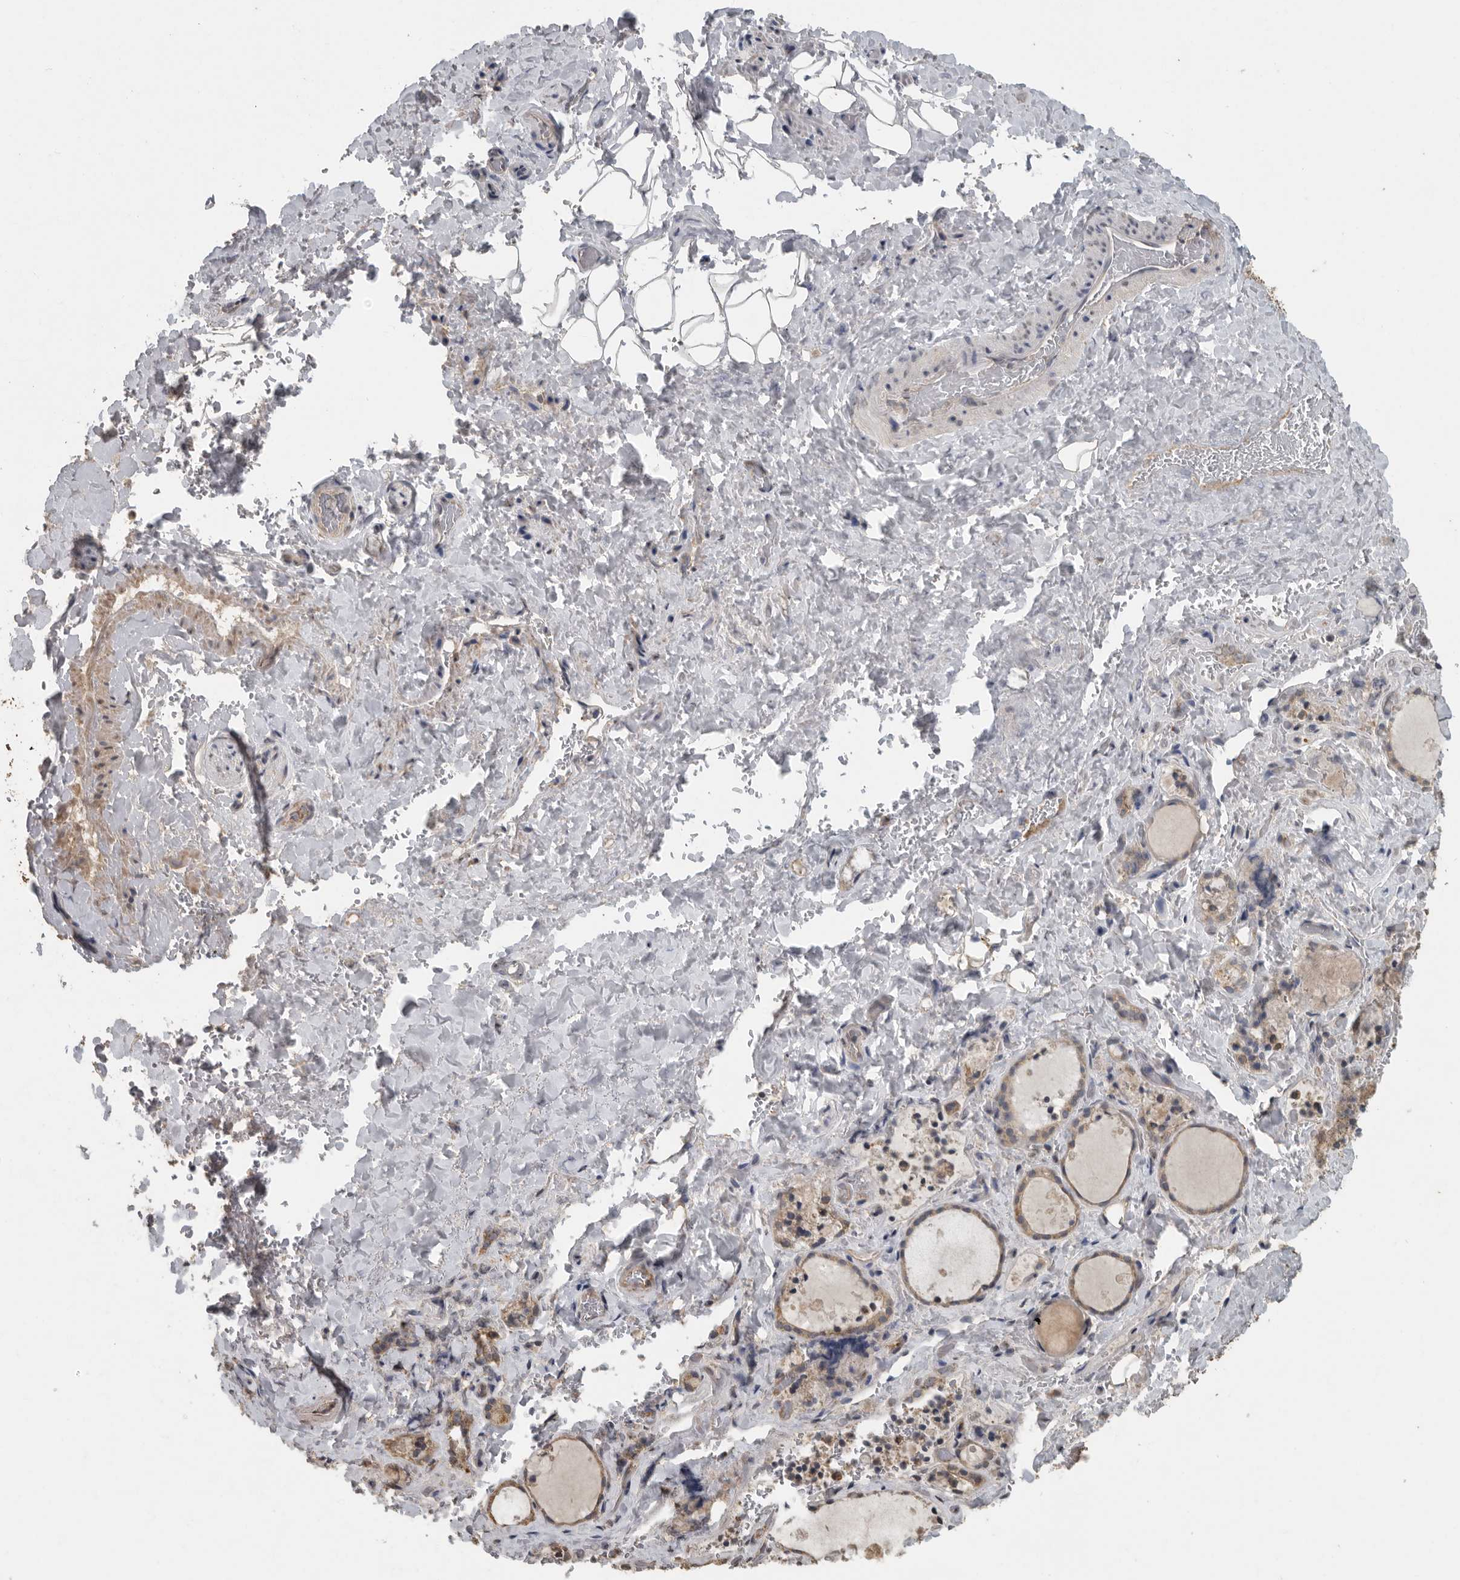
{"staining": {"intensity": "weak", "quantity": ">75%", "location": "cytoplasmic/membranous"}, "tissue": "thyroid gland", "cell_type": "Glandular cells", "image_type": "normal", "snomed": [{"axis": "morphology", "description": "Normal tissue, NOS"}, {"axis": "topography", "description": "Thyroid gland"}], "caption": "This is a micrograph of immunohistochemistry (IHC) staining of unremarkable thyroid gland, which shows weak expression in the cytoplasmic/membranous of glandular cells.", "gene": "AFAP1", "patient": {"sex": "female", "age": 44}}